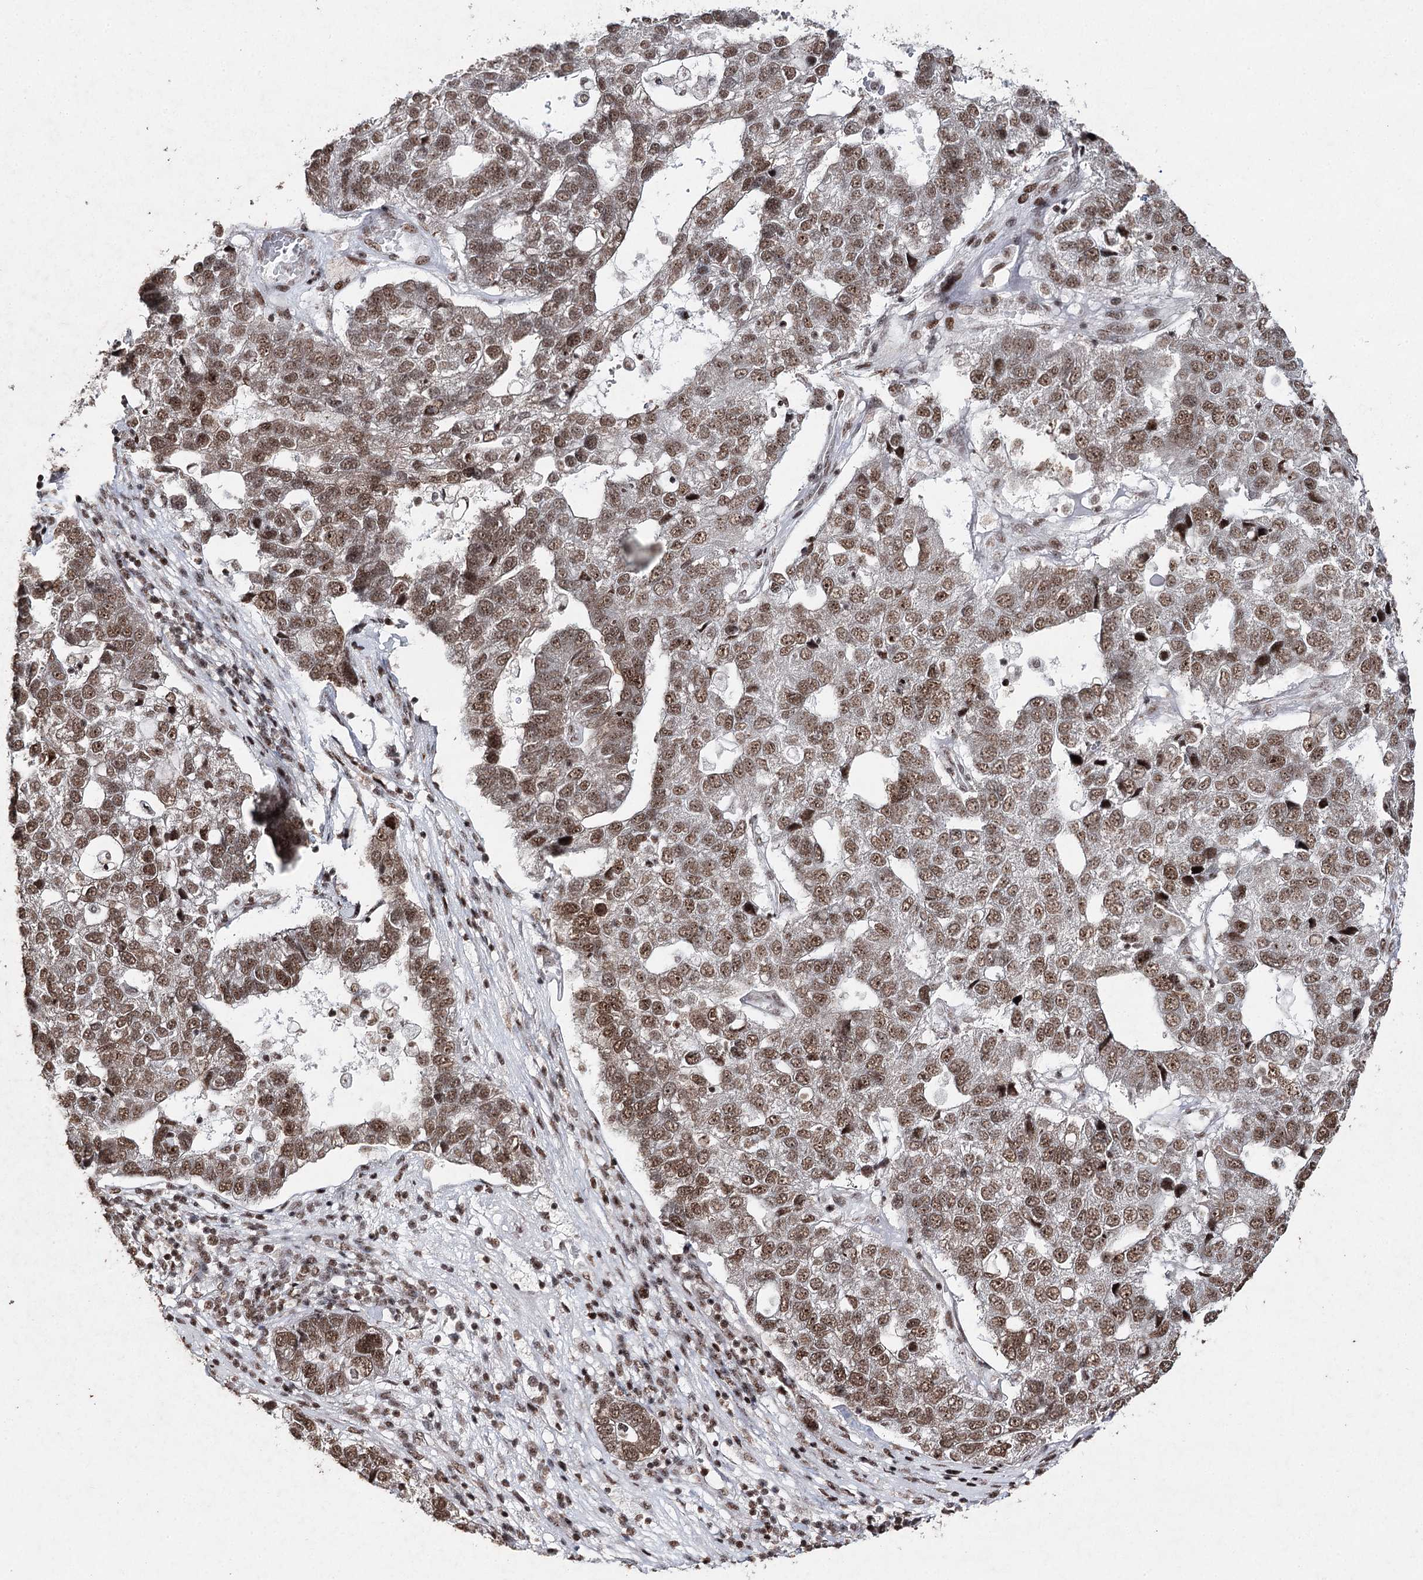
{"staining": {"intensity": "moderate", "quantity": ">75%", "location": "nuclear"}, "tissue": "pancreatic cancer", "cell_type": "Tumor cells", "image_type": "cancer", "snomed": [{"axis": "morphology", "description": "Adenocarcinoma, NOS"}, {"axis": "topography", "description": "Pancreas"}], "caption": "This micrograph exhibits adenocarcinoma (pancreatic) stained with immunohistochemistry (IHC) to label a protein in brown. The nuclear of tumor cells show moderate positivity for the protein. Nuclei are counter-stained blue.", "gene": "PDCD4", "patient": {"sex": "female", "age": 61}}